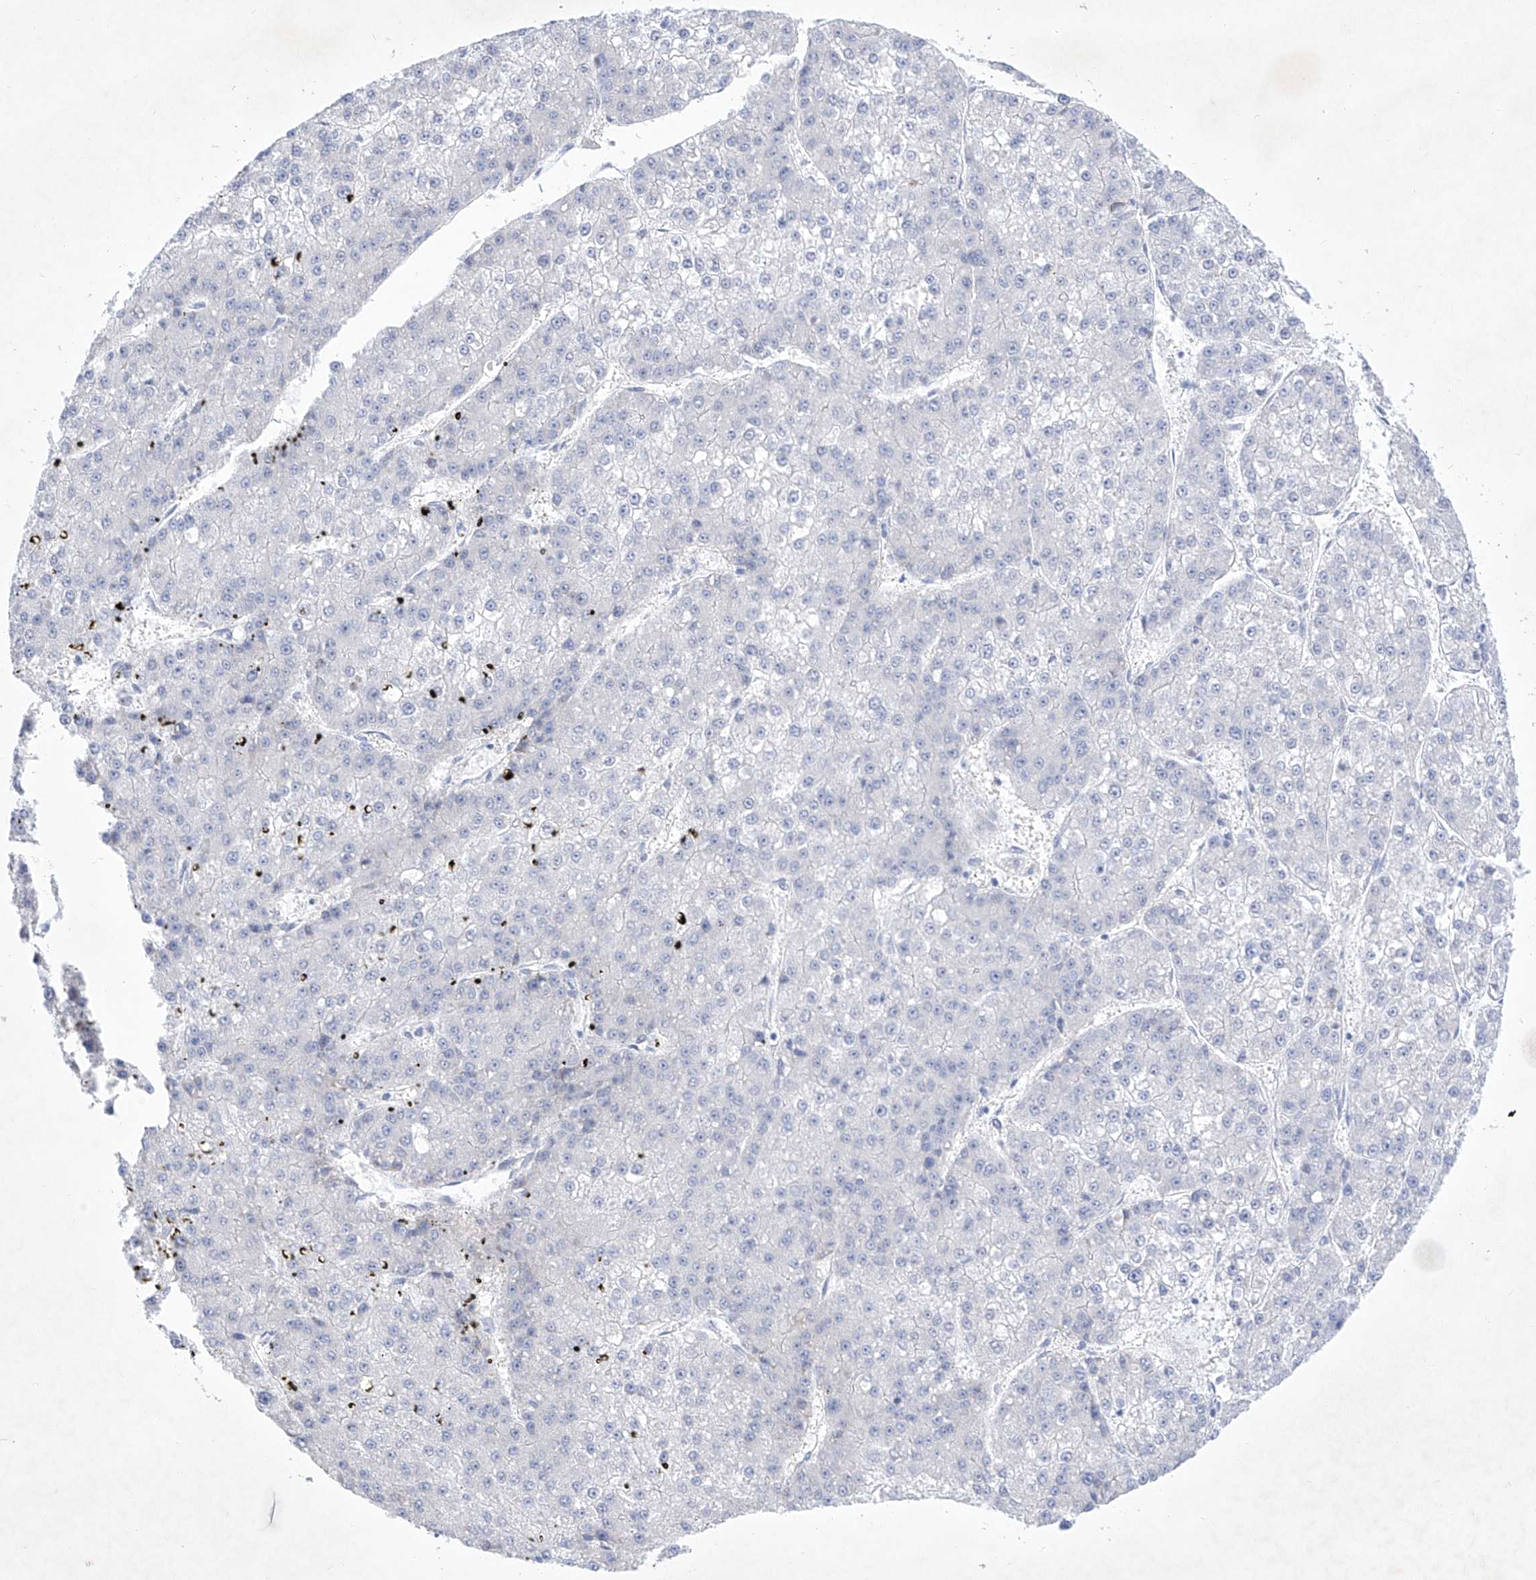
{"staining": {"intensity": "negative", "quantity": "none", "location": "none"}, "tissue": "liver cancer", "cell_type": "Tumor cells", "image_type": "cancer", "snomed": [{"axis": "morphology", "description": "Carcinoma, Hepatocellular, NOS"}, {"axis": "topography", "description": "Liver"}], "caption": "Tumor cells are negative for brown protein staining in liver cancer (hepatocellular carcinoma).", "gene": "C1orf87", "patient": {"sex": "female", "age": 73}}